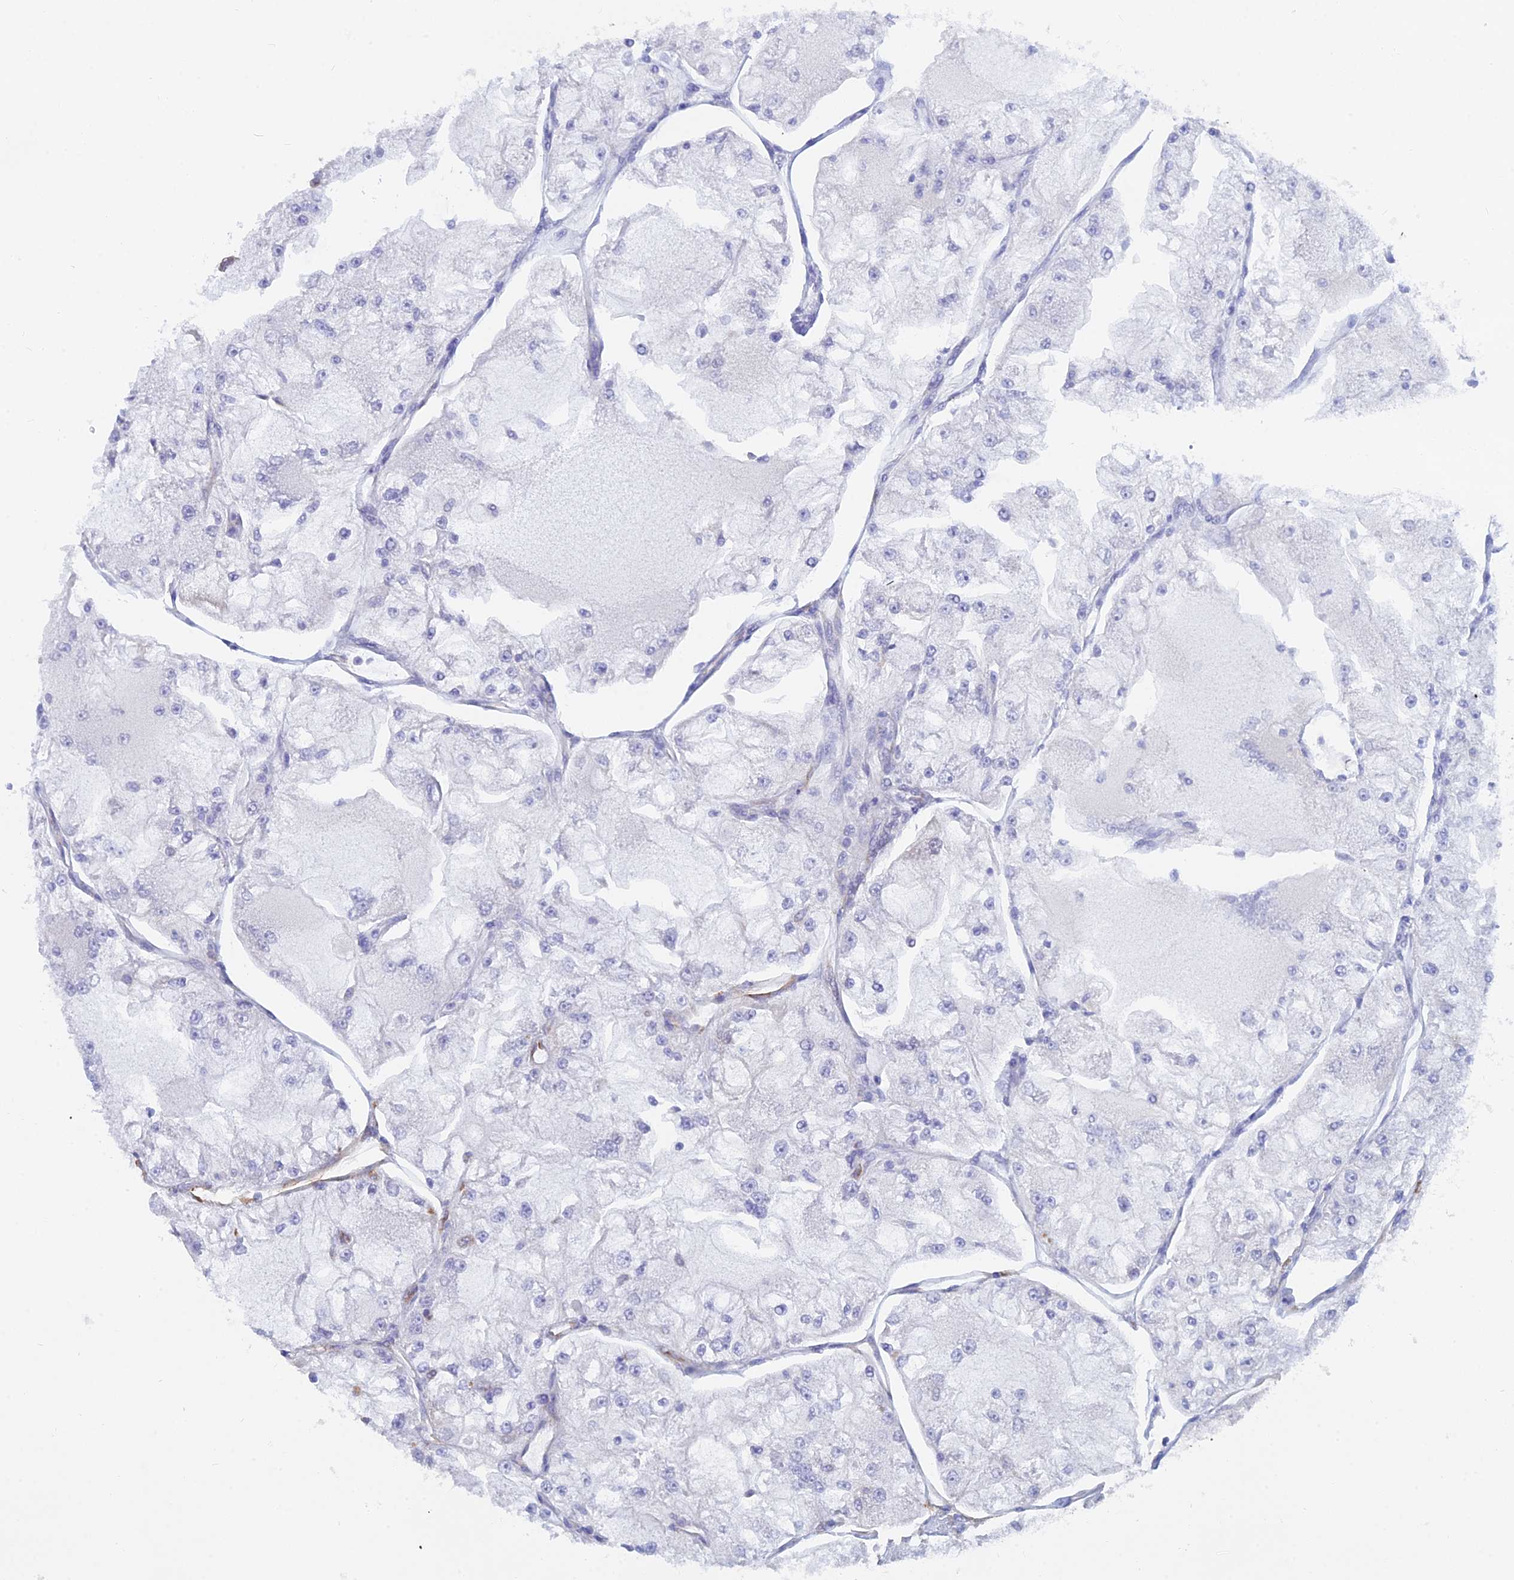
{"staining": {"intensity": "negative", "quantity": "none", "location": "none"}, "tissue": "renal cancer", "cell_type": "Tumor cells", "image_type": "cancer", "snomed": [{"axis": "morphology", "description": "Adenocarcinoma, NOS"}, {"axis": "topography", "description": "Kidney"}], "caption": "Protein analysis of renal adenocarcinoma reveals no significant positivity in tumor cells. (DAB (3,3'-diaminobenzidine) IHC visualized using brightfield microscopy, high magnification).", "gene": "WDR35", "patient": {"sex": "female", "age": 72}}